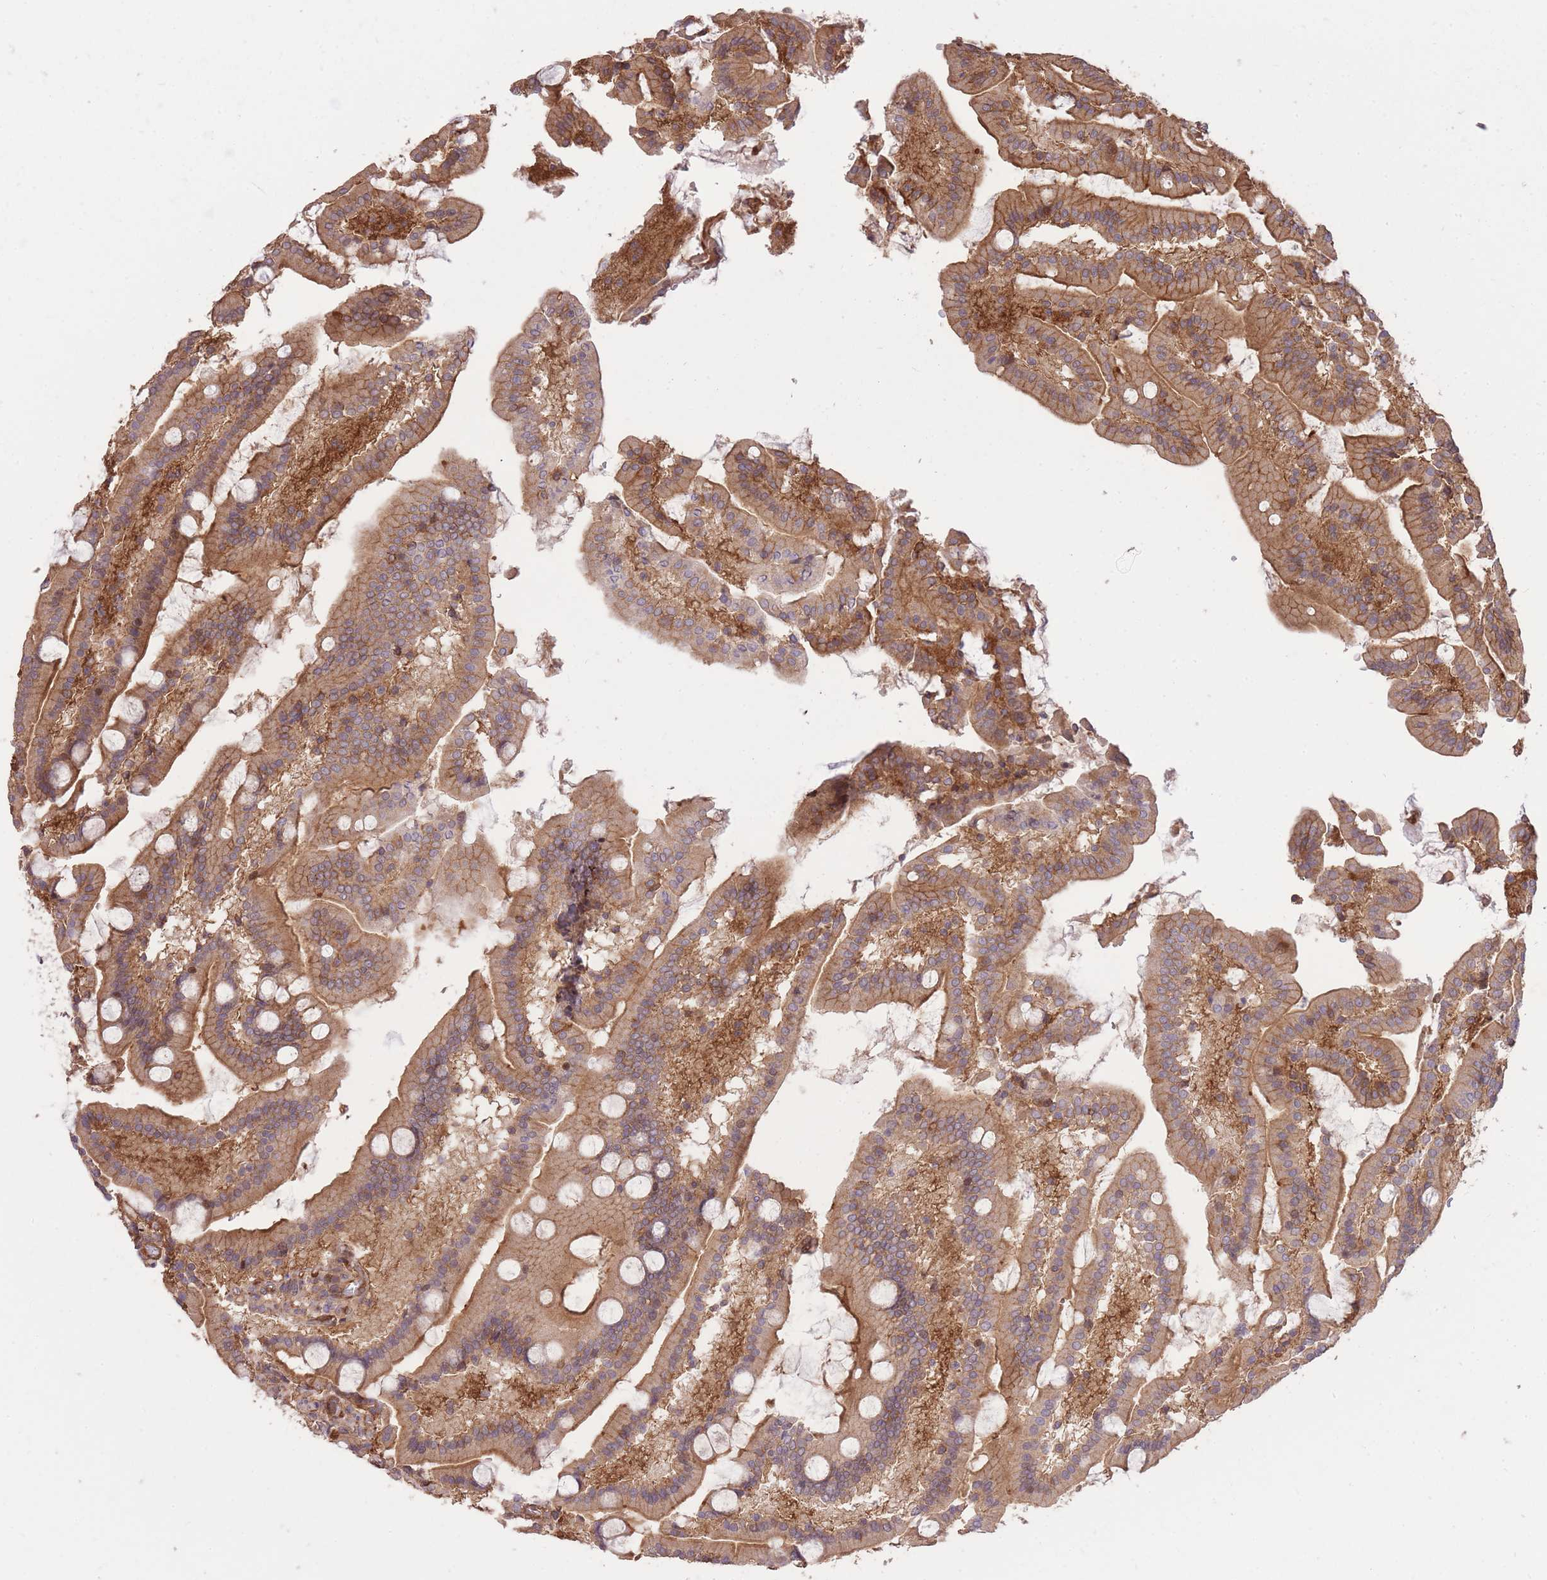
{"staining": {"intensity": "strong", "quantity": ">75%", "location": "cytoplasmic/membranous"}, "tissue": "duodenum", "cell_type": "Glandular cells", "image_type": "normal", "snomed": [{"axis": "morphology", "description": "Normal tissue, NOS"}, {"axis": "topography", "description": "Duodenum"}], "caption": "An image of duodenum stained for a protein reveals strong cytoplasmic/membranous brown staining in glandular cells. (brown staining indicates protein expression, while blue staining denotes nuclei).", "gene": "PLD1", "patient": {"sex": "male", "age": 55}}